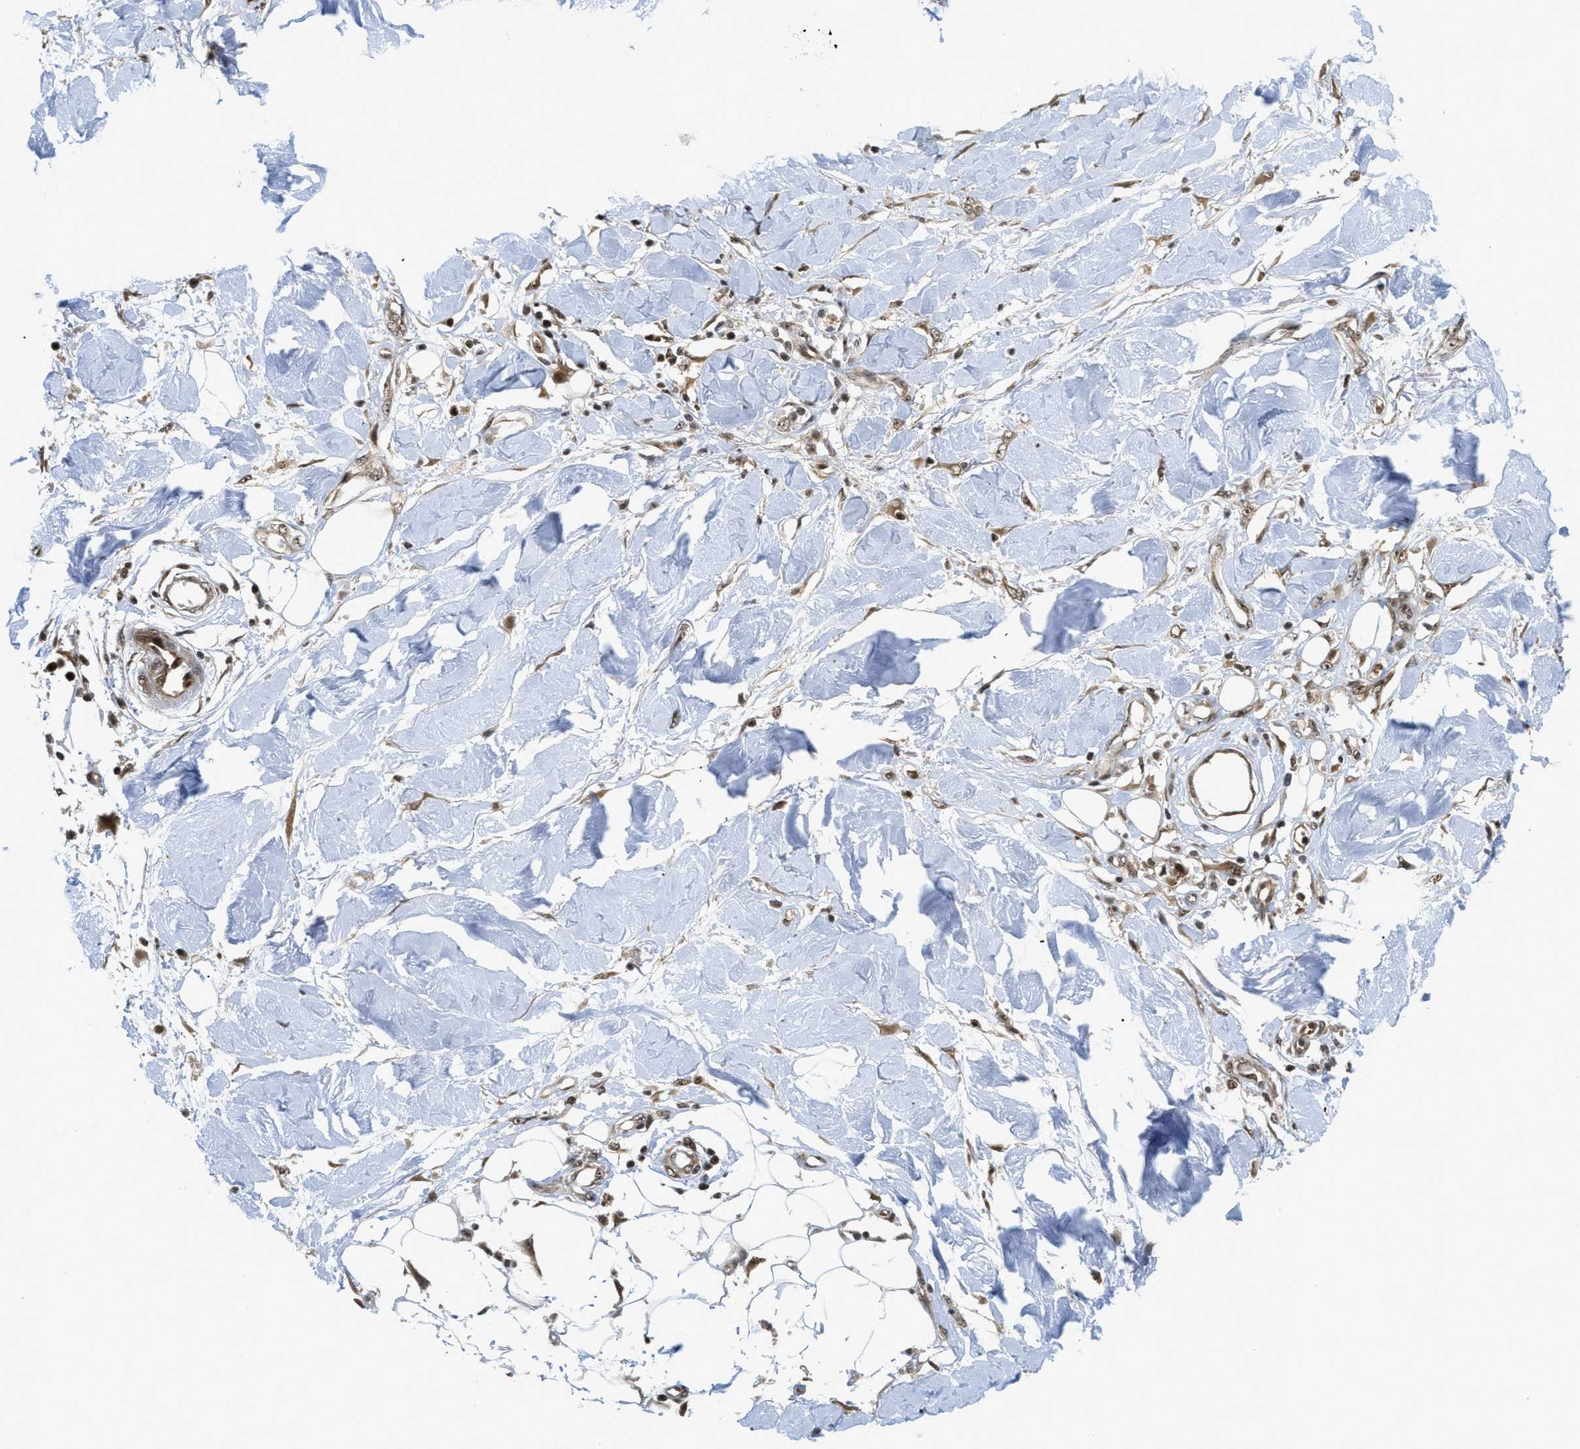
{"staining": {"intensity": "moderate", "quantity": "25%-75%", "location": "nuclear"}, "tissue": "adipose tissue", "cell_type": "Adipocytes", "image_type": "normal", "snomed": [{"axis": "morphology", "description": "Normal tissue, NOS"}, {"axis": "morphology", "description": "Squamous cell carcinoma, NOS"}, {"axis": "topography", "description": "Skin"}, {"axis": "topography", "description": "Peripheral nerve tissue"}], "caption": "Protein expression analysis of benign adipose tissue shows moderate nuclear staining in approximately 25%-75% of adipocytes. The staining is performed using DAB brown chromogen to label protein expression. The nuclei are counter-stained blue using hematoxylin.", "gene": "TACC1", "patient": {"sex": "male", "age": 83}}